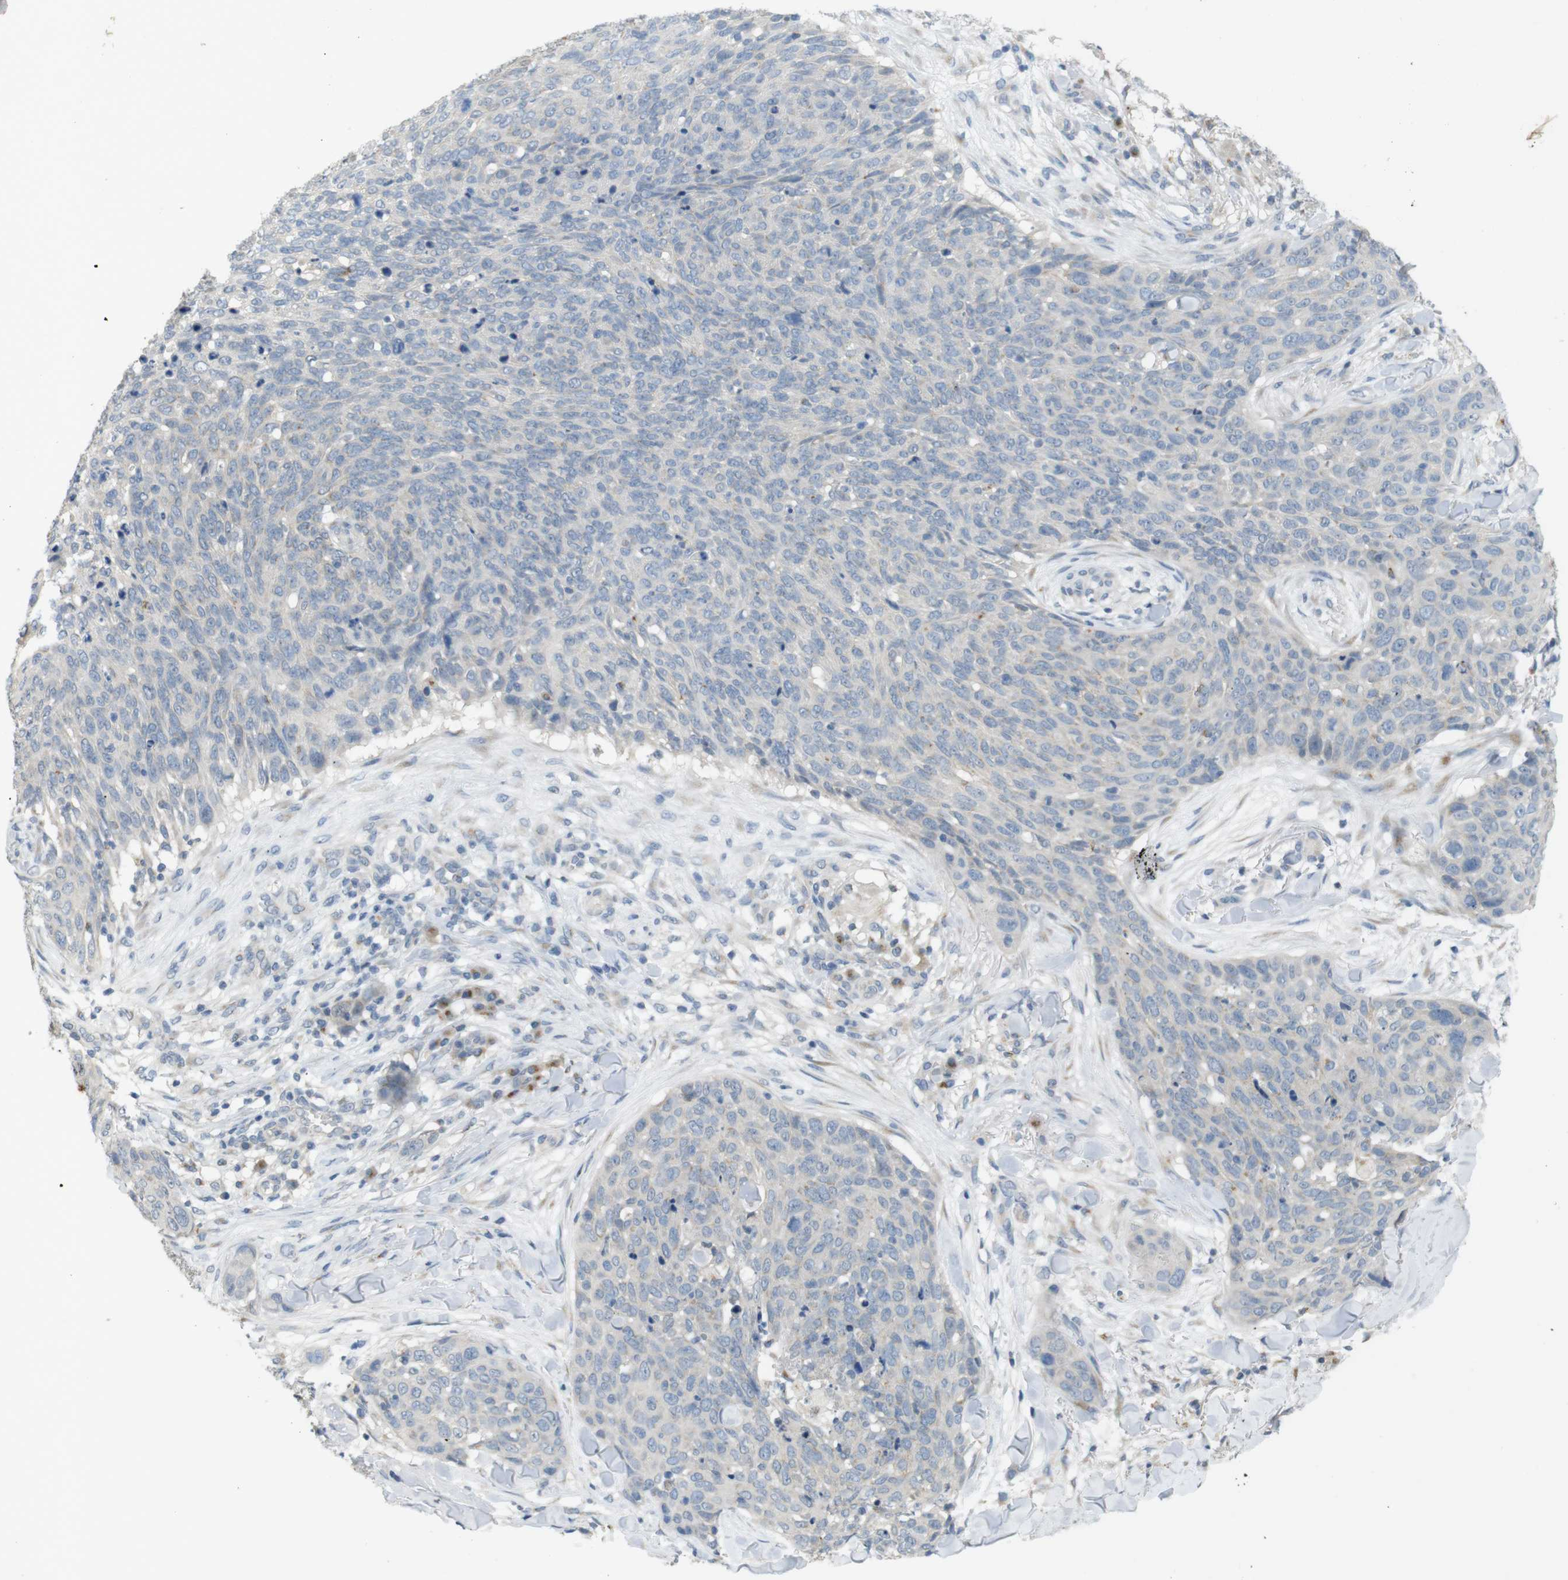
{"staining": {"intensity": "negative", "quantity": "none", "location": "none"}, "tissue": "skin cancer", "cell_type": "Tumor cells", "image_type": "cancer", "snomed": [{"axis": "morphology", "description": "Squamous cell carcinoma in situ, NOS"}, {"axis": "morphology", "description": "Squamous cell carcinoma, NOS"}, {"axis": "topography", "description": "Skin"}], "caption": "DAB (3,3'-diaminobenzidine) immunohistochemical staining of human skin cancer (squamous cell carcinoma in situ) reveals no significant expression in tumor cells.", "gene": "YIPF3", "patient": {"sex": "male", "age": 93}}